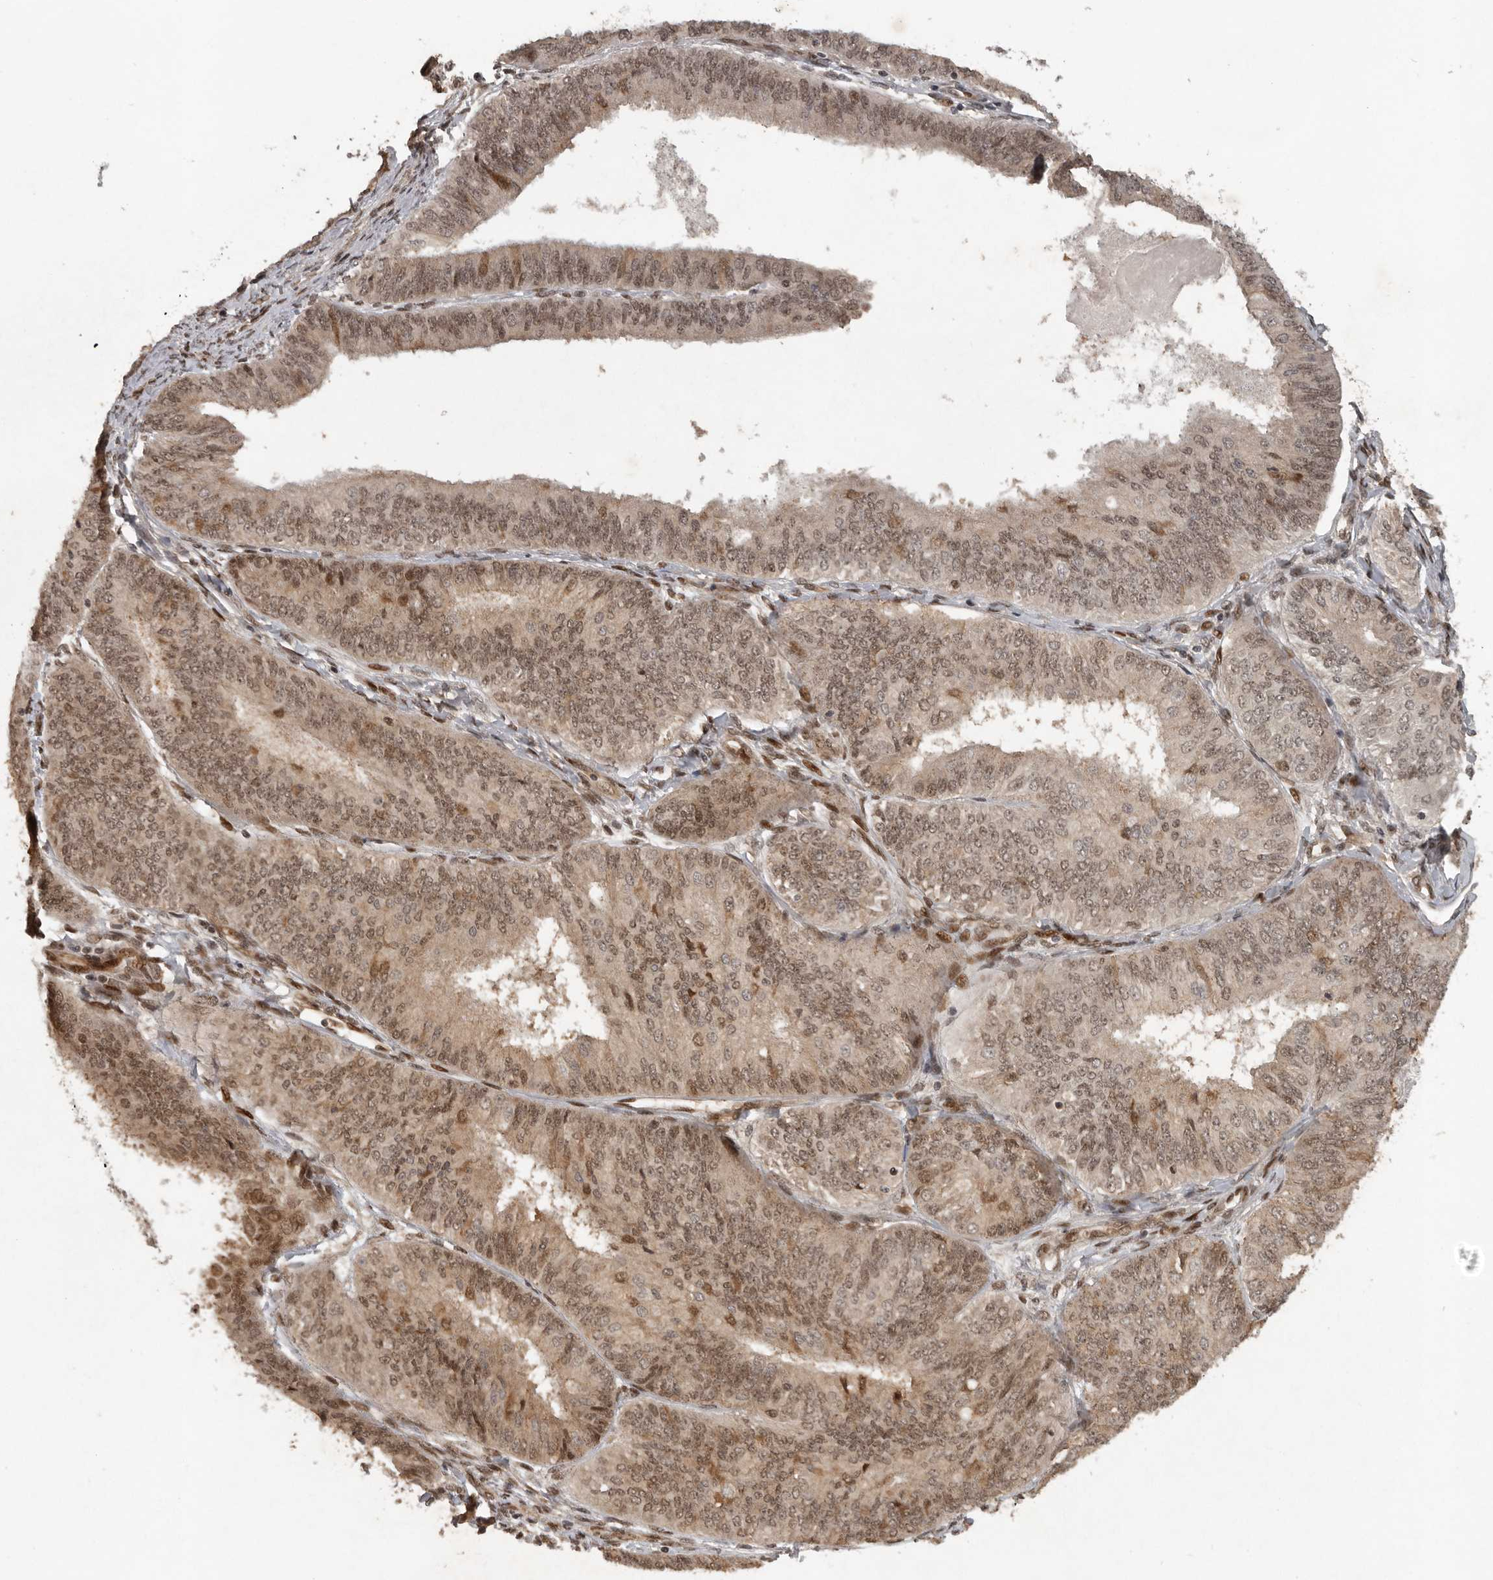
{"staining": {"intensity": "moderate", "quantity": ">75%", "location": "cytoplasmic/membranous,nuclear"}, "tissue": "endometrial cancer", "cell_type": "Tumor cells", "image_type": "cancer", "snomed": [{"axis": "morphology", "description": "Adenocarcinoma, NOS"}, {"axis": "topography", "description": "Endometrium"}], "caption": "Endometrial adenocarcinoma was stained to show a protein in brown. There is medium levels of moderate cytoplasmic/membranous and nuclear staining in approximately >75% of tumor cells.", "gene": "CDC27", "patient": {"sex": "female", "age": 58}}